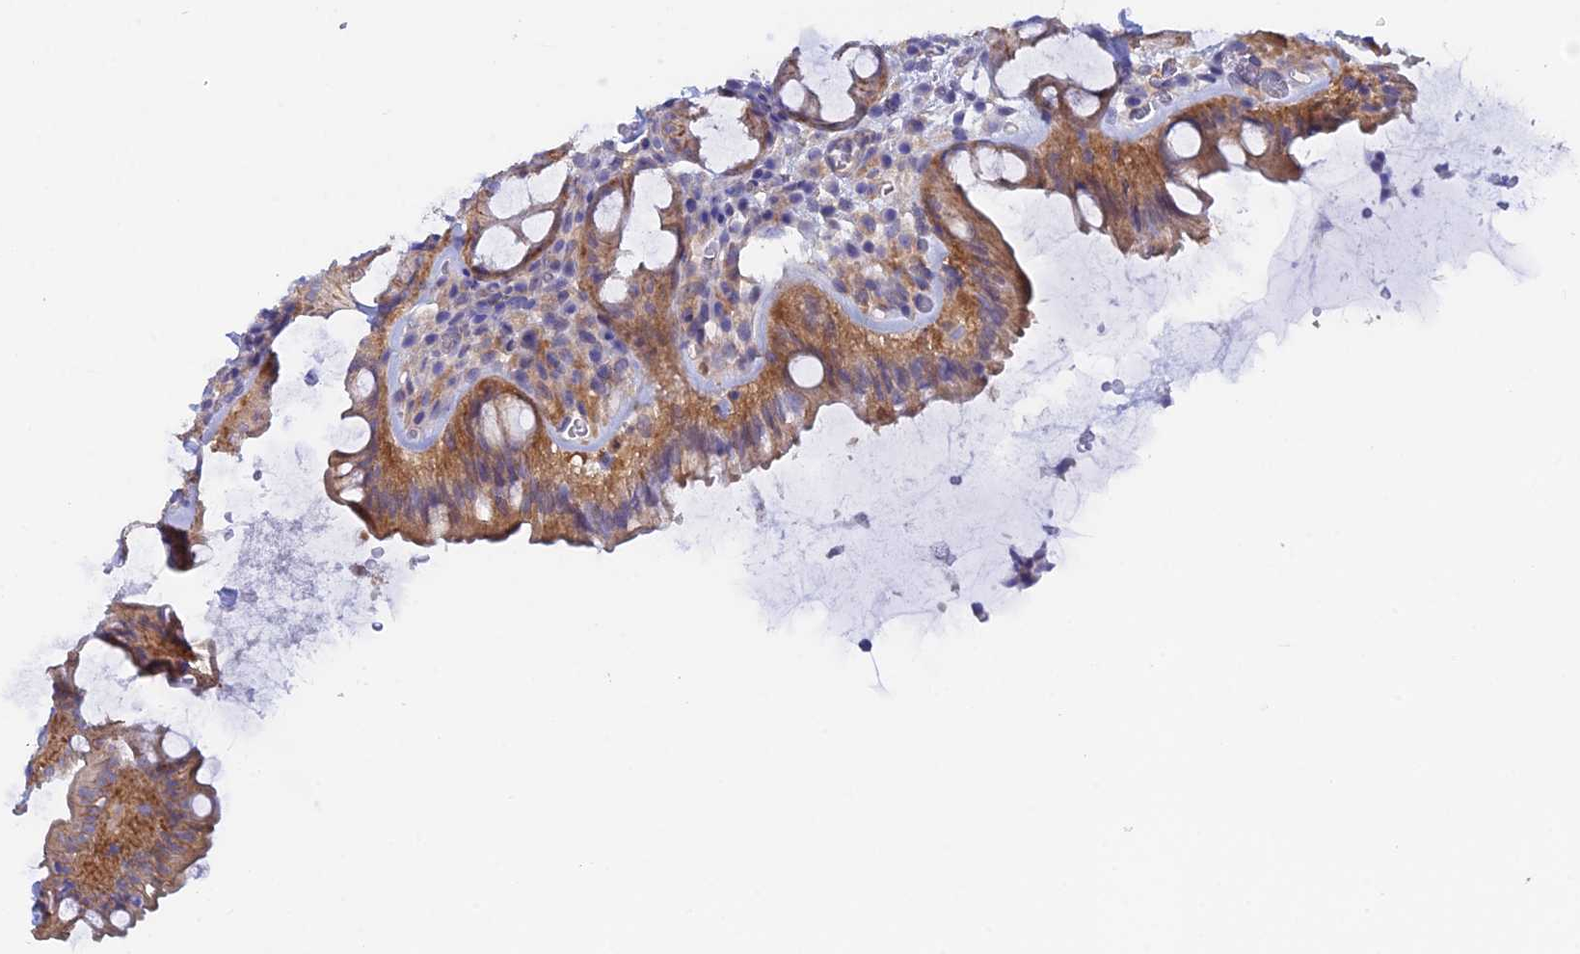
{"staining": {"intensity": "moderate", "quantity": "25%-75%", "location": "cytoplasmic/membranous"}, "tissue": "rectum", "cell_type": "Glandular cells", "image_type": "normal", "snomed": [{"axis": "morphology", "description": "Normal tissue, NOS"}, {"axis": "topography", "description": "Rectum"}], "caption": "DAB immunohistochemical staining of normal rectum reveals moderate cytoplasmic/membranous protein positivity in approximately 25%-75% of glandular cells.", "gene": "FZR1", "patient": {"sex": "female", "age": 57}}